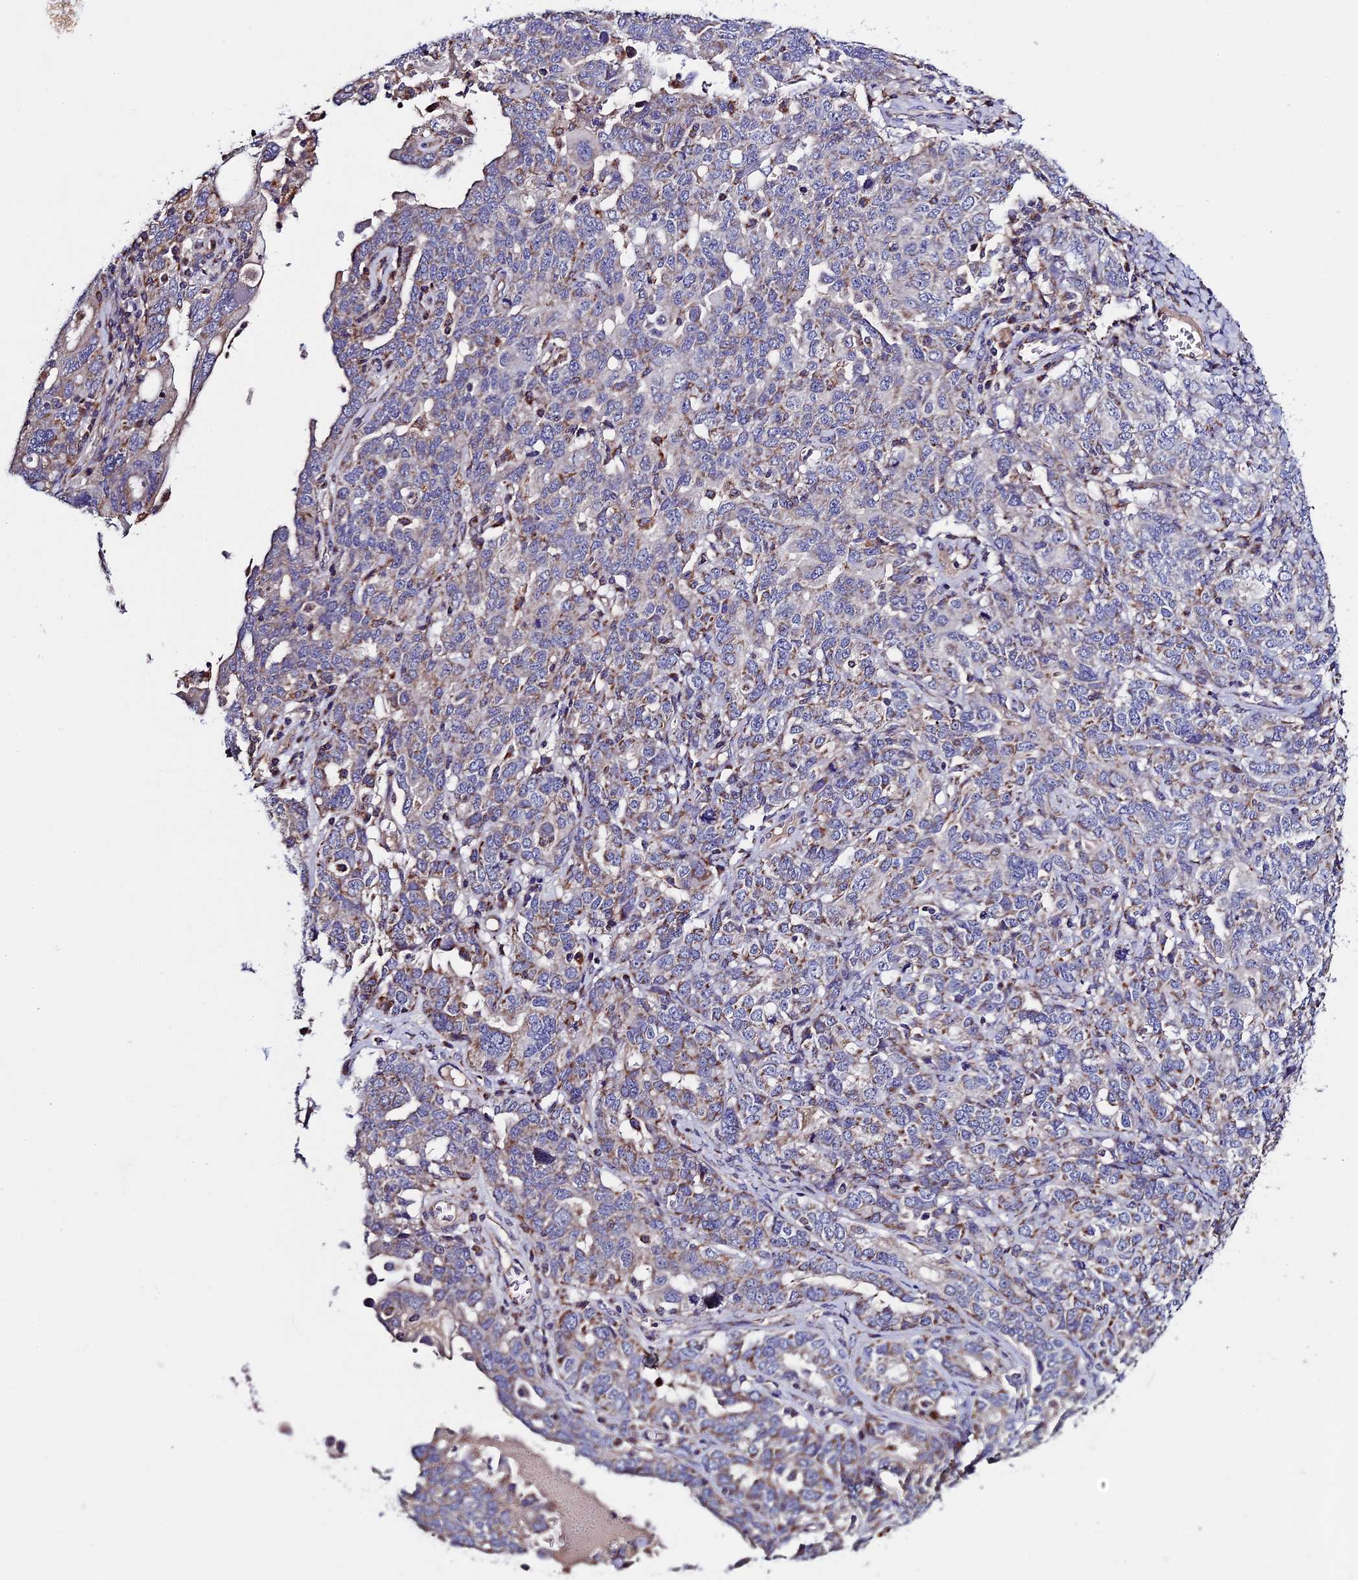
{"staining": {"intensity": "moderate", "quantity": "<25%", "location": "cytoplasmic/membranous"}, "tissue": "ovarian cancer", "cell_type": "Tumor cells", "image_type": "cancer", "snomed": [{"axis": "morphology", "description": "Carcinoma, endometroid"}, {"axis": "topography", "description": "Ovary"}], "caption": "Ovarian cancer stained with a brown dye demonstrates moderate cytoplasmic/membranous positive staining in about <25% of tumor cells.", "gene": "RNF17", "patient": {"sex": "female", "age": 62}}